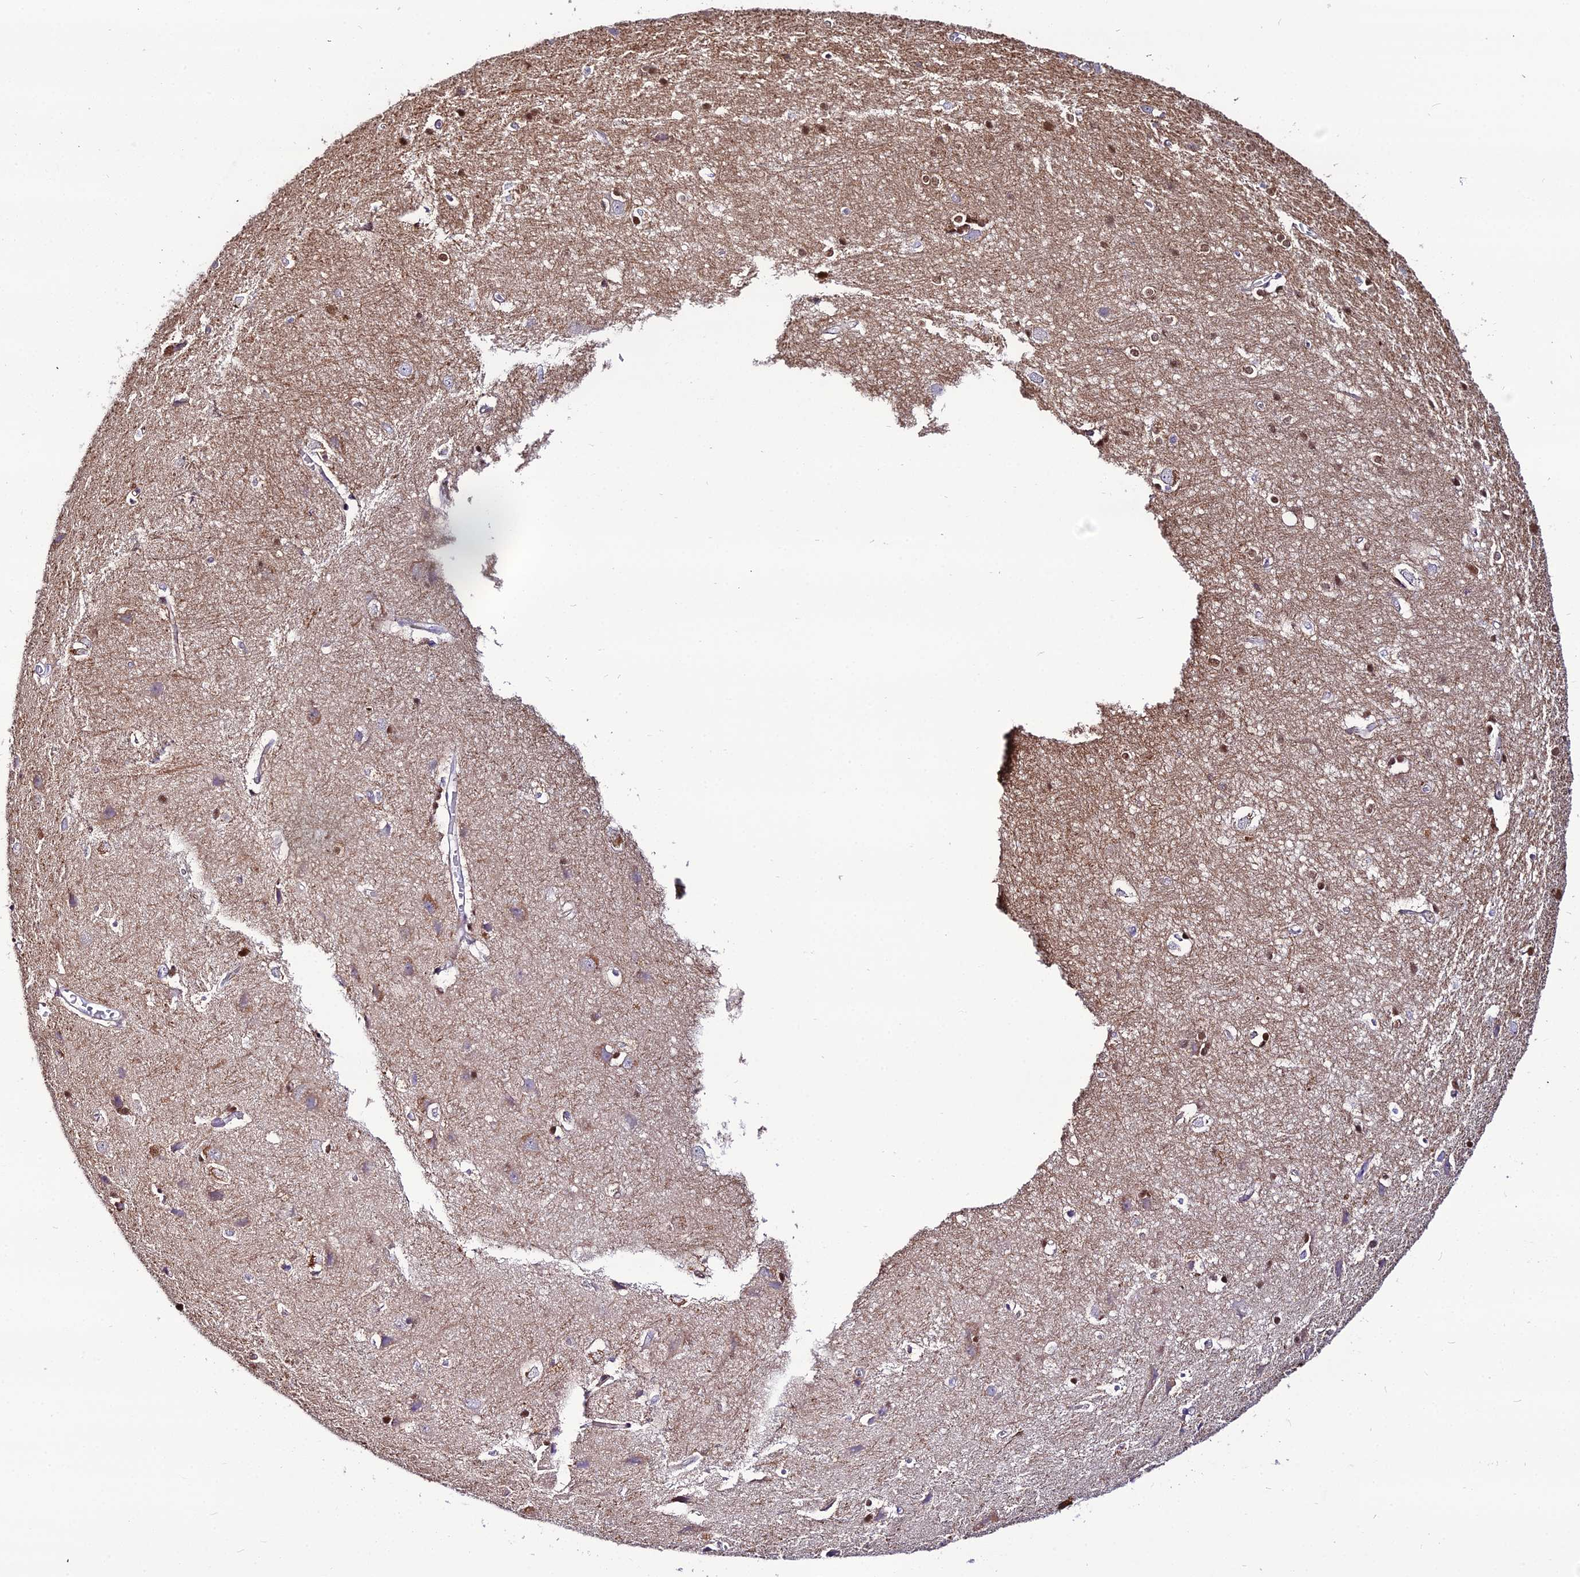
{"staining": {"intensity": "negative", "quantity": "none", "location": "none"}, "tissue": "cerebral cortex", "cell_type": "Endothelial cells", "image_type": "normal", "snomed": [{"axis": "morphology", "description": "Normal tissue, NOS"}, {"axis": "topography", "description": "Cerebral cortex"}], "caption": "IHC of benign cerebral cortex reveals no staining in endothelial cells. The staining was performed using DAB (3,3'-diaminobenzidine) to visualize the protein expression in brown, while the nuclei were stained in blue with hematoxylin (Magnification: 20x).", "gene": "MB21D2", "patient": {"sex": "male", "age": 54}}